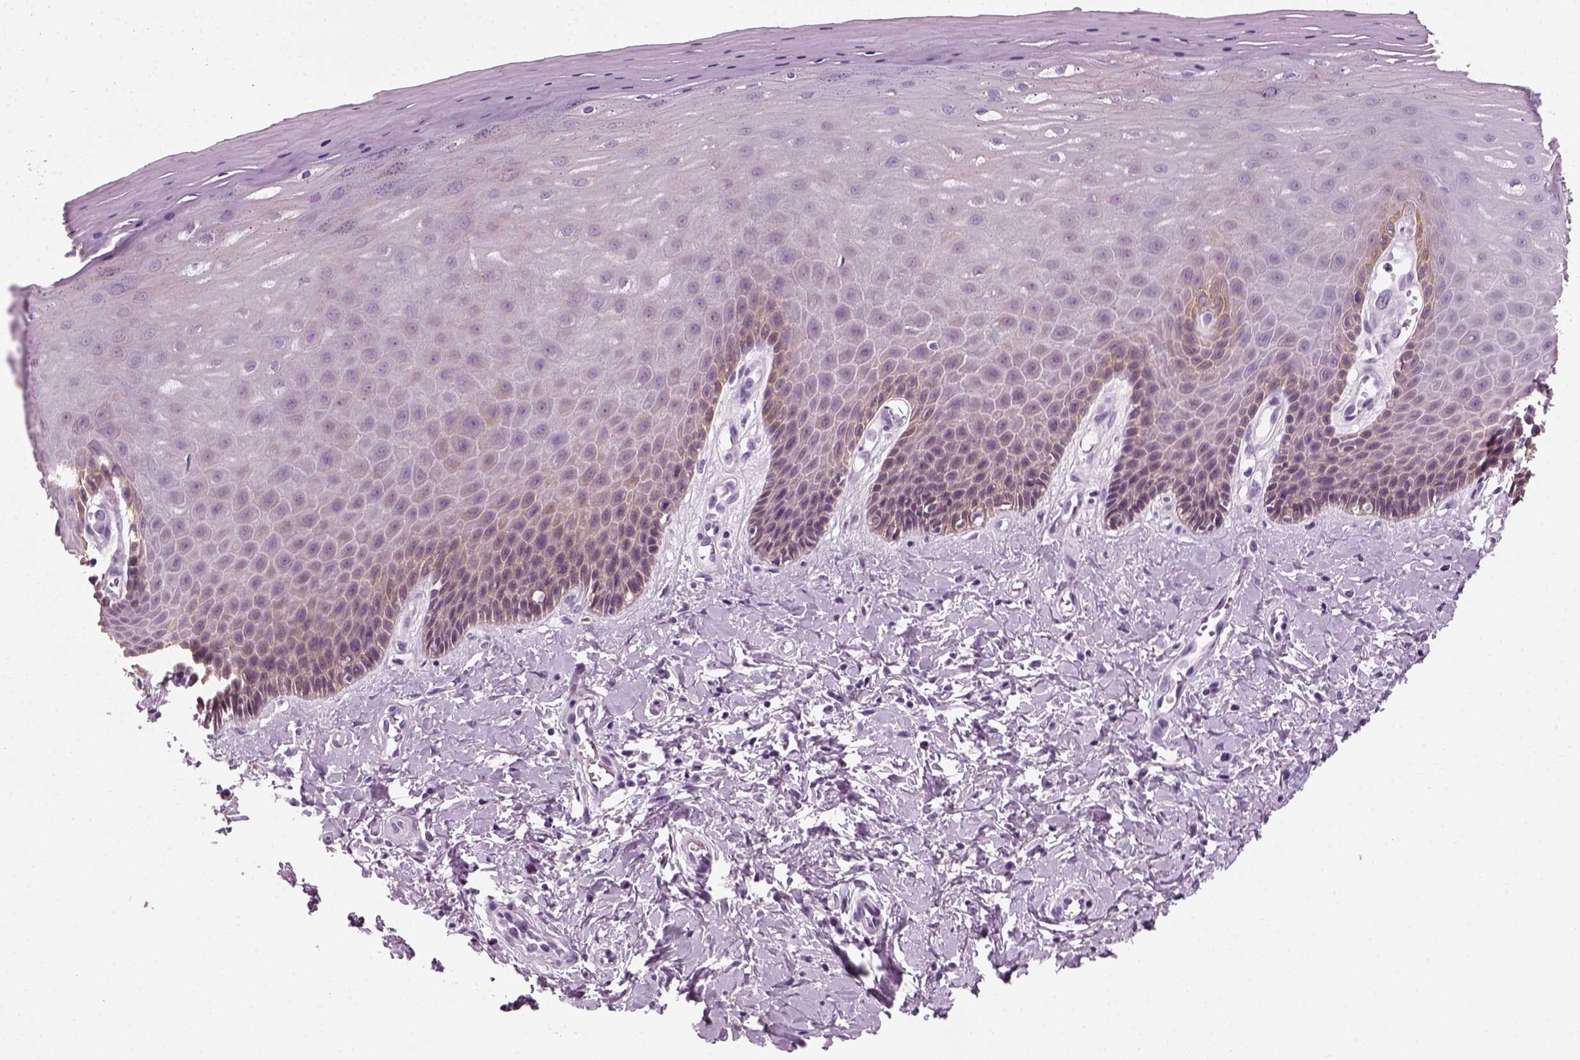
{"staining": {"intensity": "moderate", "quantity": ">75%", "location": "cytoplasmic/membranous"}, "tissue": "vagina", "cell_type": "Squamous epithelial cells", "image_type": "normal", "snomed": [{"axis": "morphology", "description": "Normal tissue, NOS"}, {"axis": "topography", "description": "Vagina"}], "caption": "A histopathology image of human vagina stained for a protein shows moderate cytoplasmic/membranous brown staining in squamous epithelial cells.", "gene": "KRT75", "patient": {"sex": "female", "age": 83}}